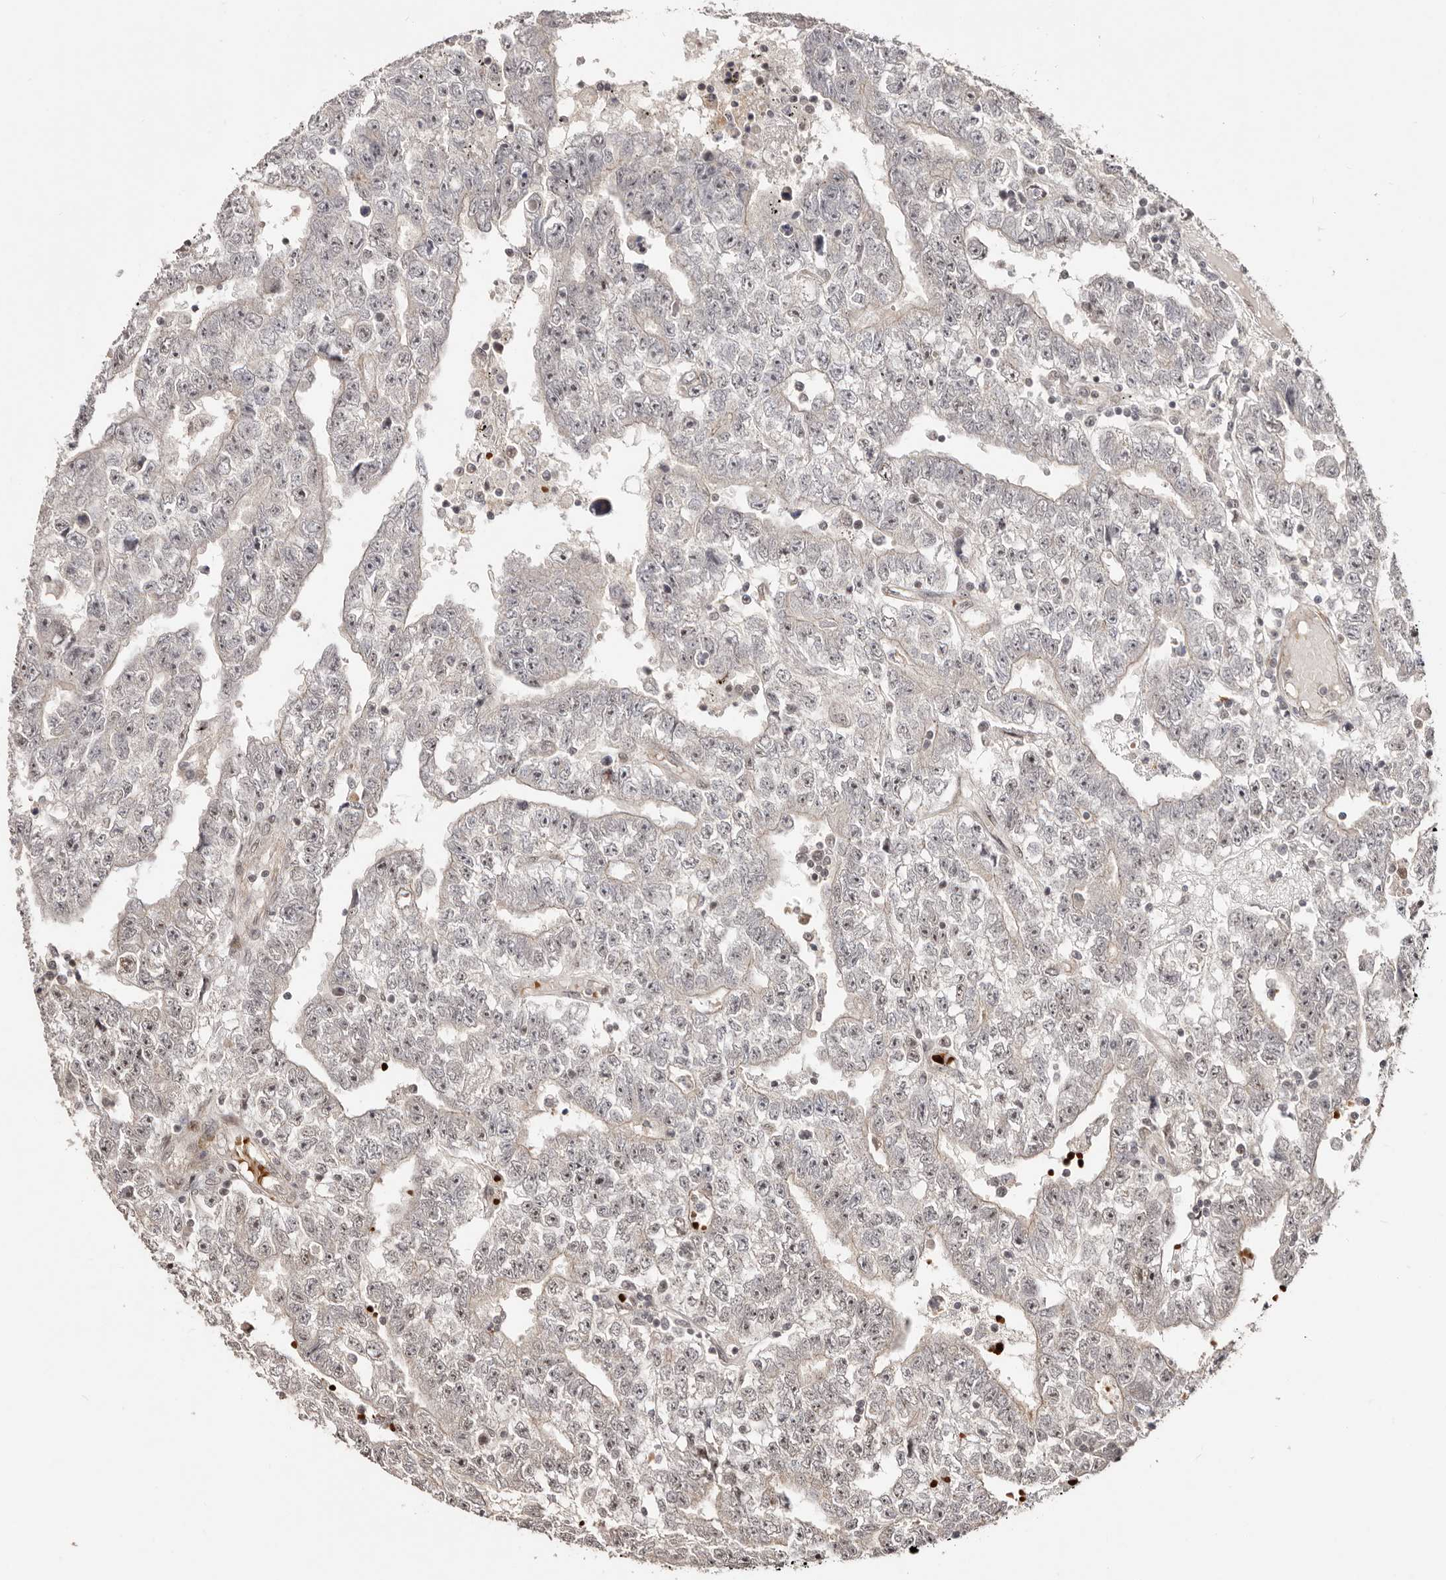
{"staining": {"intensity": "negative", "quantity": "none", "location": "none"}, "tissue": "testis cancer", "cell_type": "Tumor cells", "image_type": "cancer", "snomed": [{"axis": "morphology", "description": "Carcinoma, Embryonal, NOS"}, {"axis": "topography", "description": "Testis"}], "caption": "Tumor cells show no significant protein expression in testis cancer (embryonal carcinoma).", "gene": "SRCAP", "patient": {"sex": "male", "age": 25}}